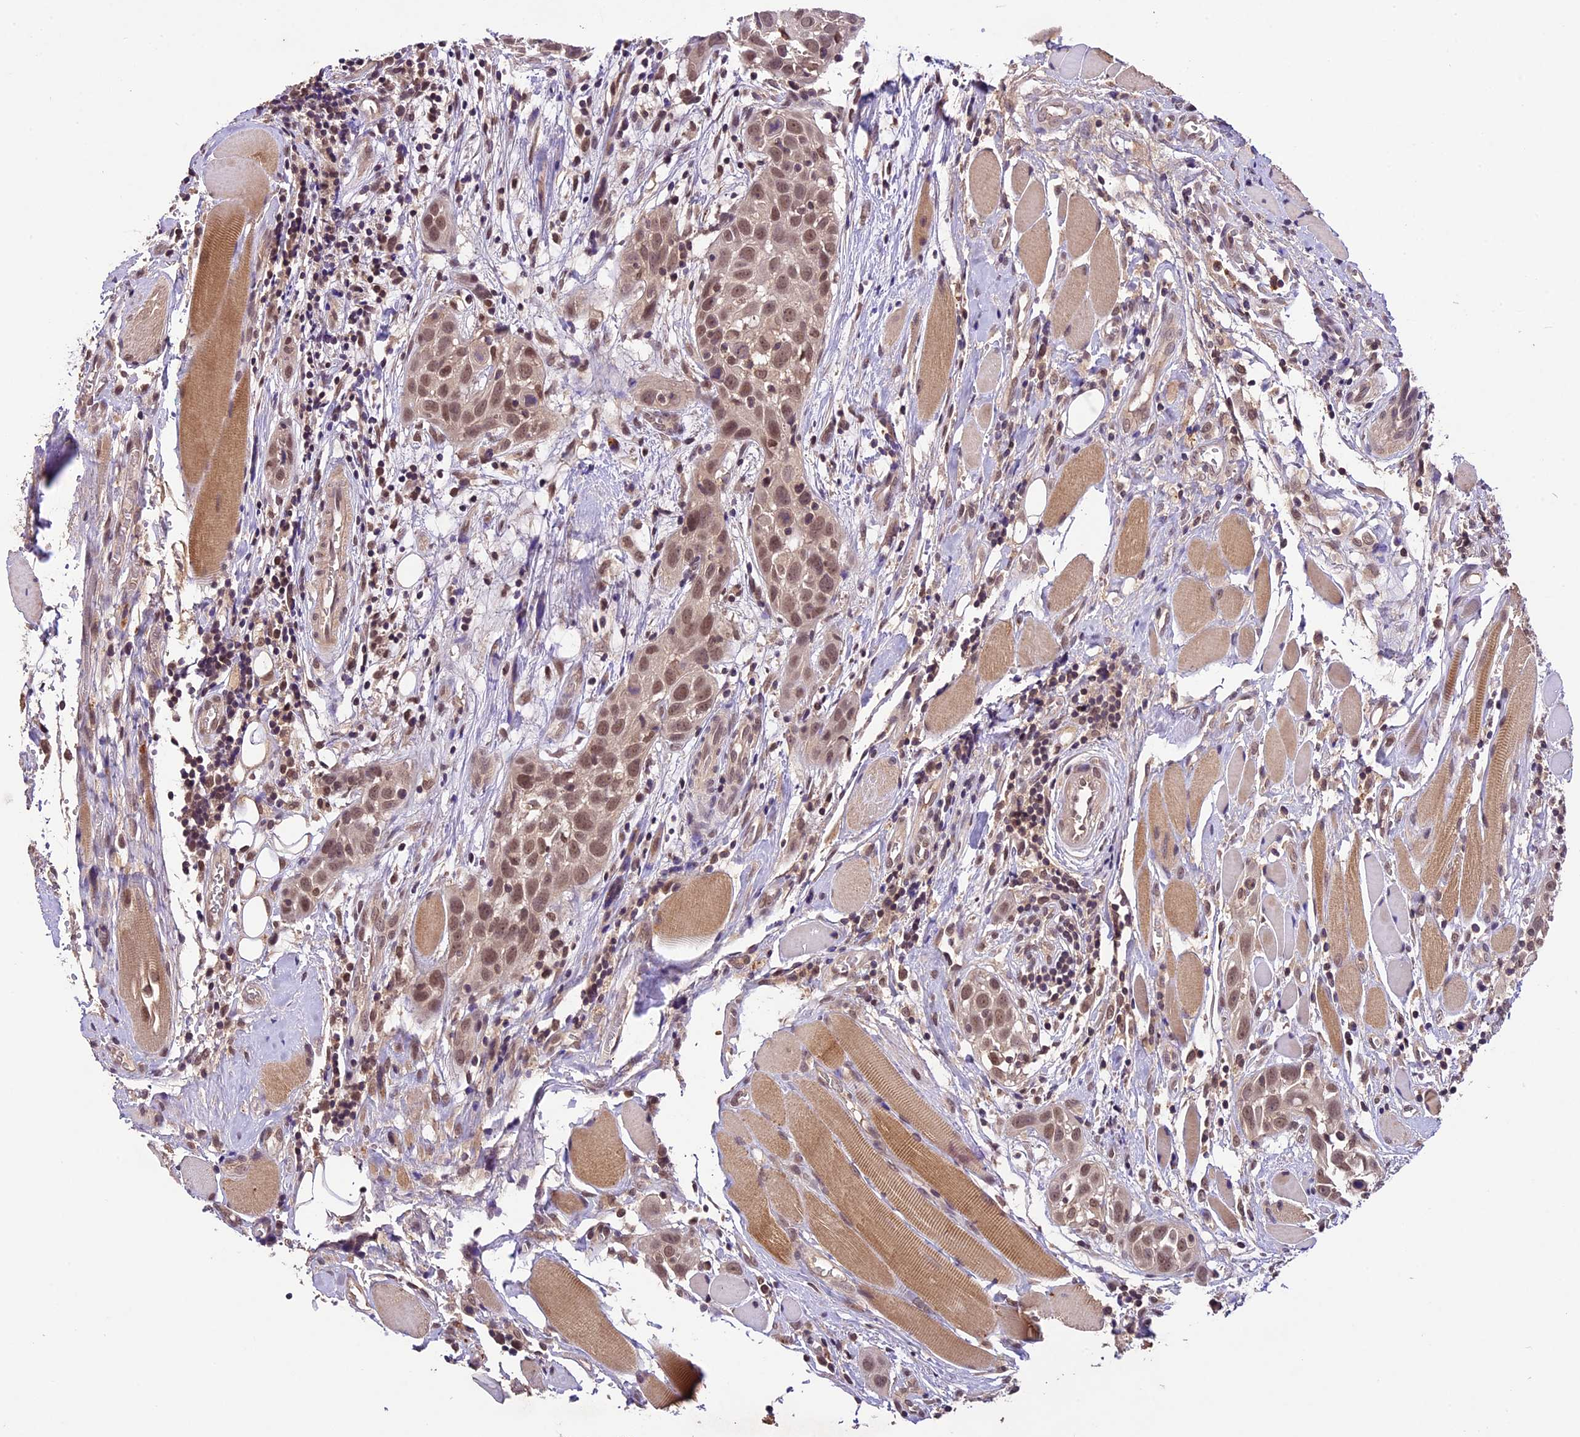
{"staining": {"intensity": "moderate", "quantity": ">75%", "location": "nuclear"}, "tissue": "head and neck cancer", "cell_type": "Tumor cells", "image_type": "cancer", "snomed": [{"axis": "morphology", "description": "Squamous cell carcinoma, NOS"}, {"axis": "topography", "description": "Oral tissue"}, {"axis": "topography", "description": "Head-Neck"}], "caption": "This micrograph demonstrates IHC staining of human squamous cell carcinoma (head and neck), with medium moderate nuclear expression in approximately >75% of tumor cells.", "gene": "ATP10A", "patient": {"sex": "female", "age": 50}}